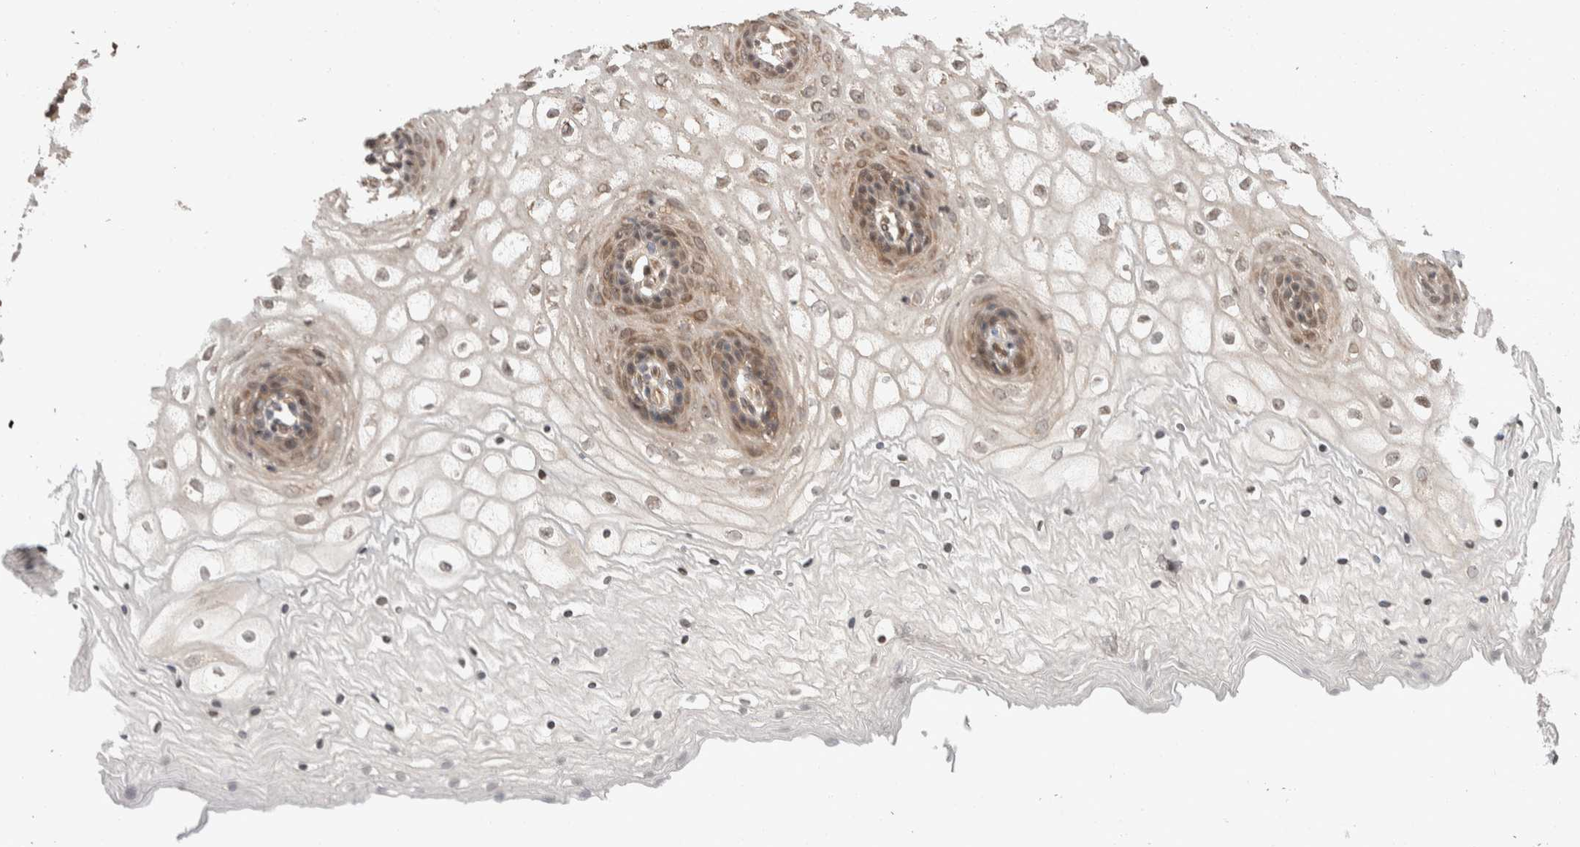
{"staining": {"intensity": "moderate", "quantity": ">75%", "location": "cytoplasmic/membranous"}, "tissue": "vagina", "cell_type": "Squamous epithelial cells", "image_type": "normal", "snomed": [{"axis": "morphology", "description": "Normal tissue, NOS"}, {"axis": "topography", "description": "Vagina"}], "caption": "This photomicrograph demonstrates immunohistochemistry staining of normal human vagina, with medium moderate cytoplasmic/membranous staining in approximately >75% of squamous epithelial cells.", "gene": "ERC1", "patient": {"sex": "female", "age": 34}}